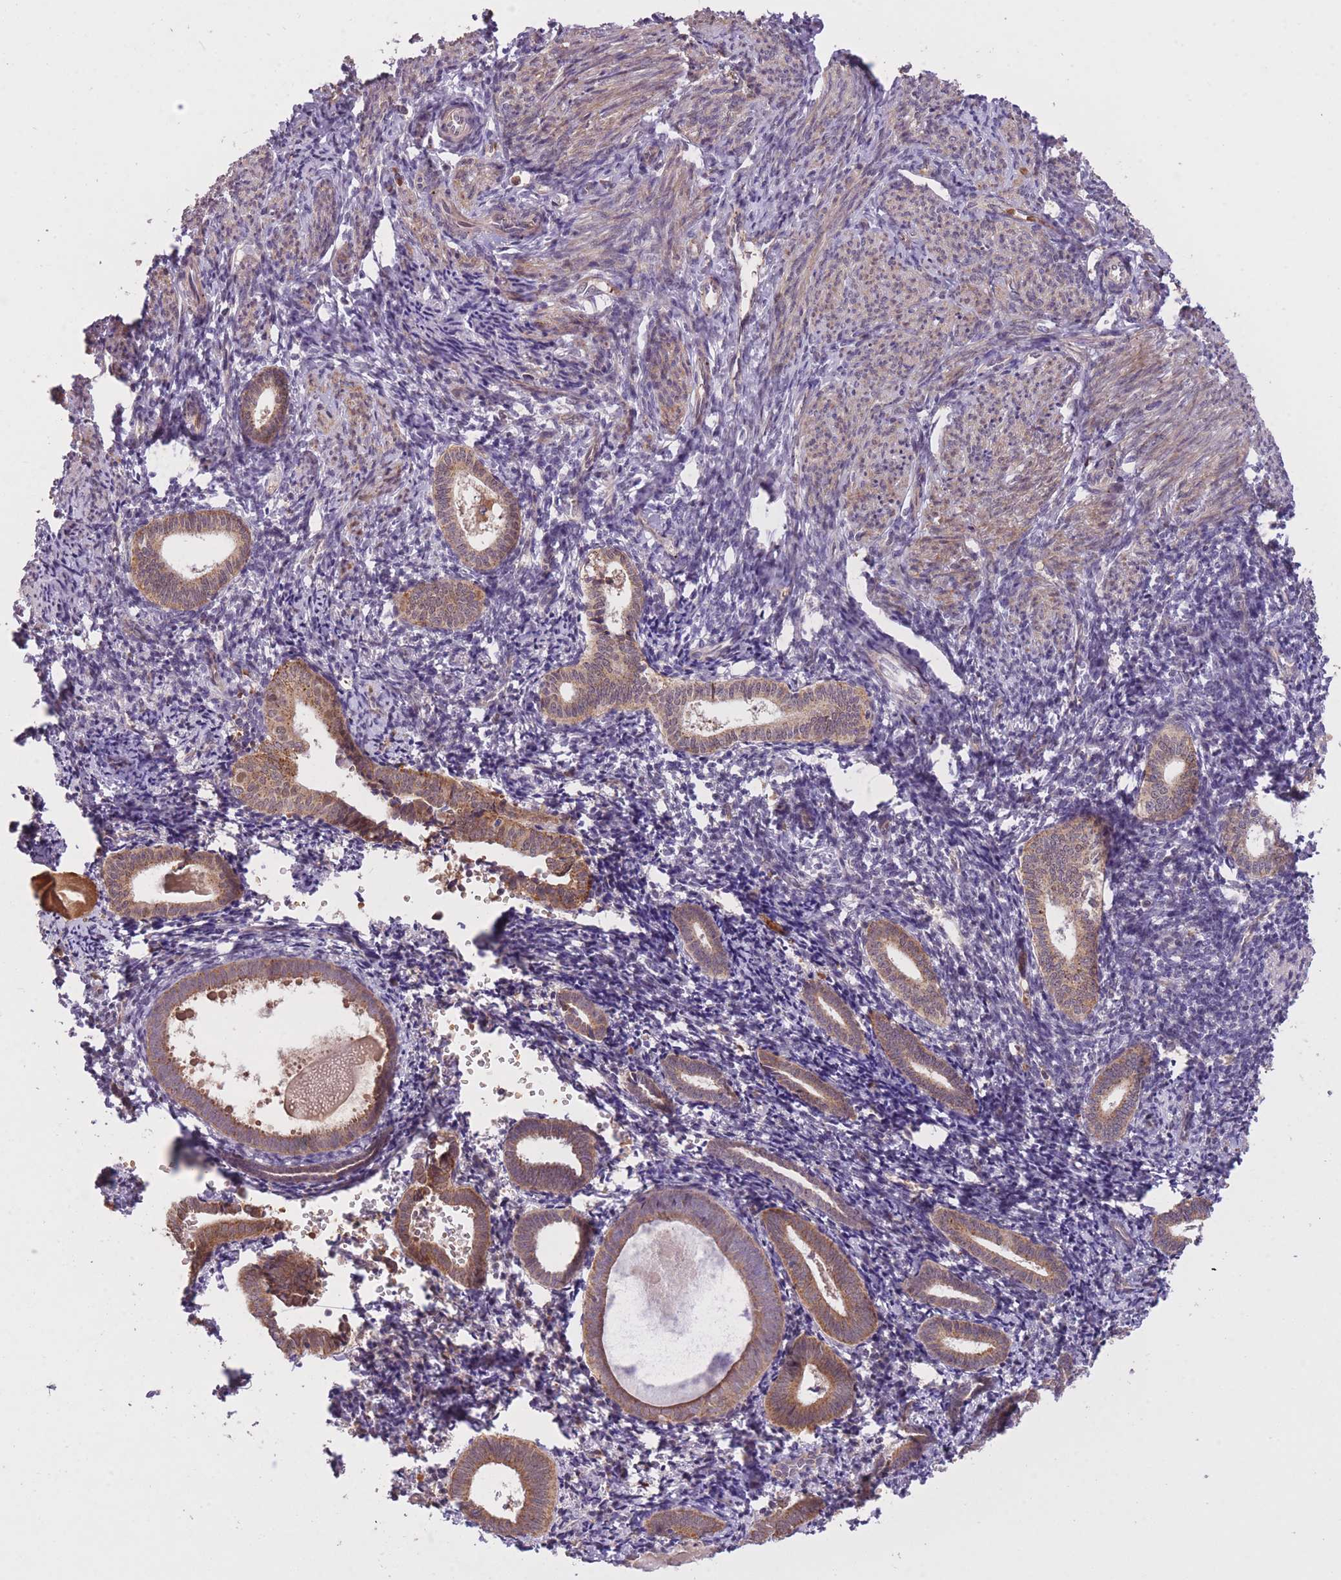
{"staining": {"intensity": "moderate", "quantity": "25%-75%", "location": "nuclear"}, "tissue": "endometrium", "cell_type": "Cells in endometrial stroma", "image_type": "normal", "snomed": [{"axis": "morphology", "description": "Normal tissue, NOS"}, {"axis": "topography", "description": "Endometrium"}], "caption": "Immunohistochemistry (IHC) micrograph of benign human endometrium stained for a protein (brown), which reveals medium levels of moderate nuclear expression in approximately 25%-75% of cells in endometrial stroma.", "gene": "POLR3F", "patient": {"sex": "female", "age": 54}}